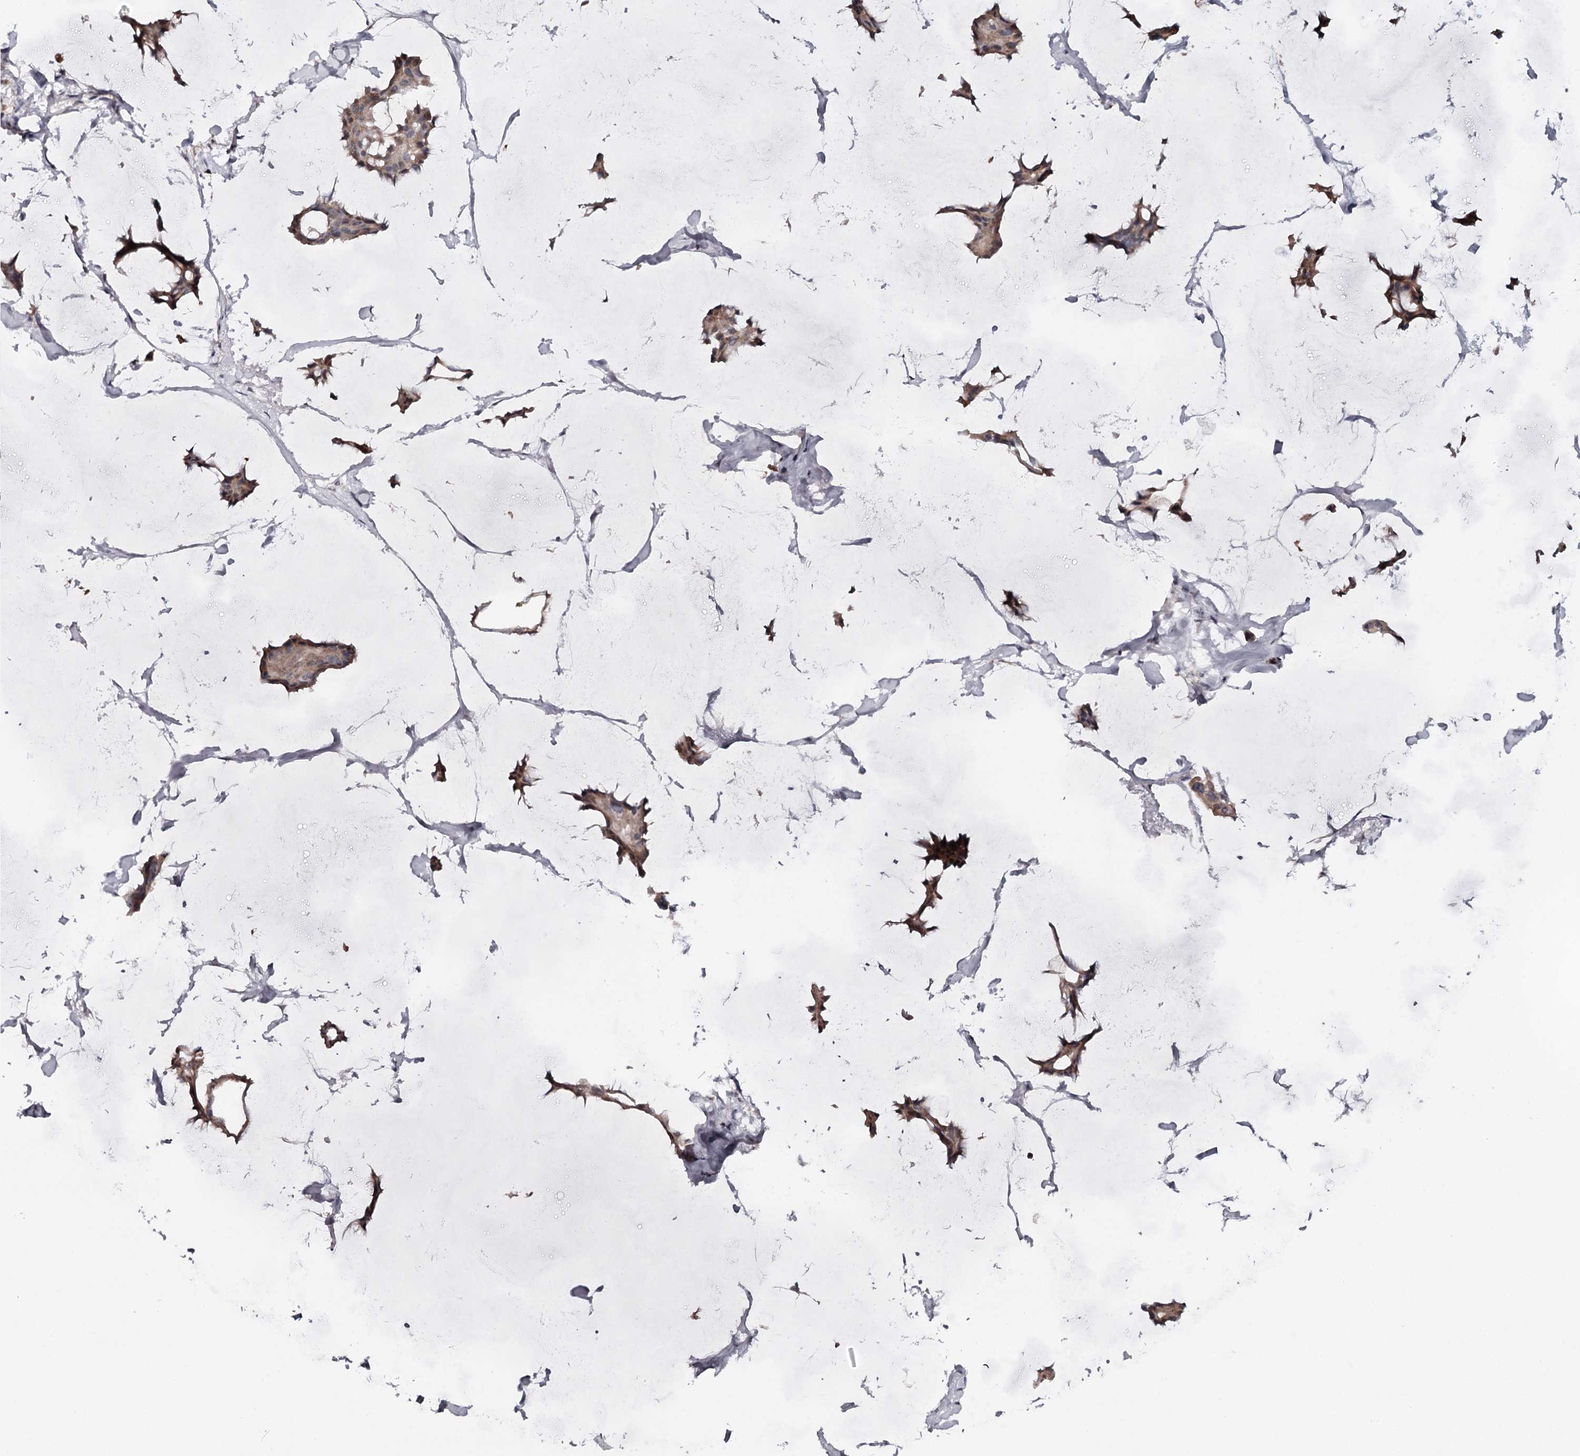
{"staining": {"intensity": "weak", "quantity": ">75%", "location": "cytoplasmic/membranous"}, "tissue": "breast cancer", "cell_type": "Tumor cells", "image_type": "cancer", "snomed": [{"axis": "morphology", "description": "Duct carcinoma"}, {"axis": "topography", "description": "Breast"}], "caption": "This is a histology image of IHC staining of intraductal carcinoma (breast), which shows weak positivity in the cytoplasmic/membranous of tumor cells.", "gene": "GTSF1", "patient": {"sex": "female", "age": 93}}